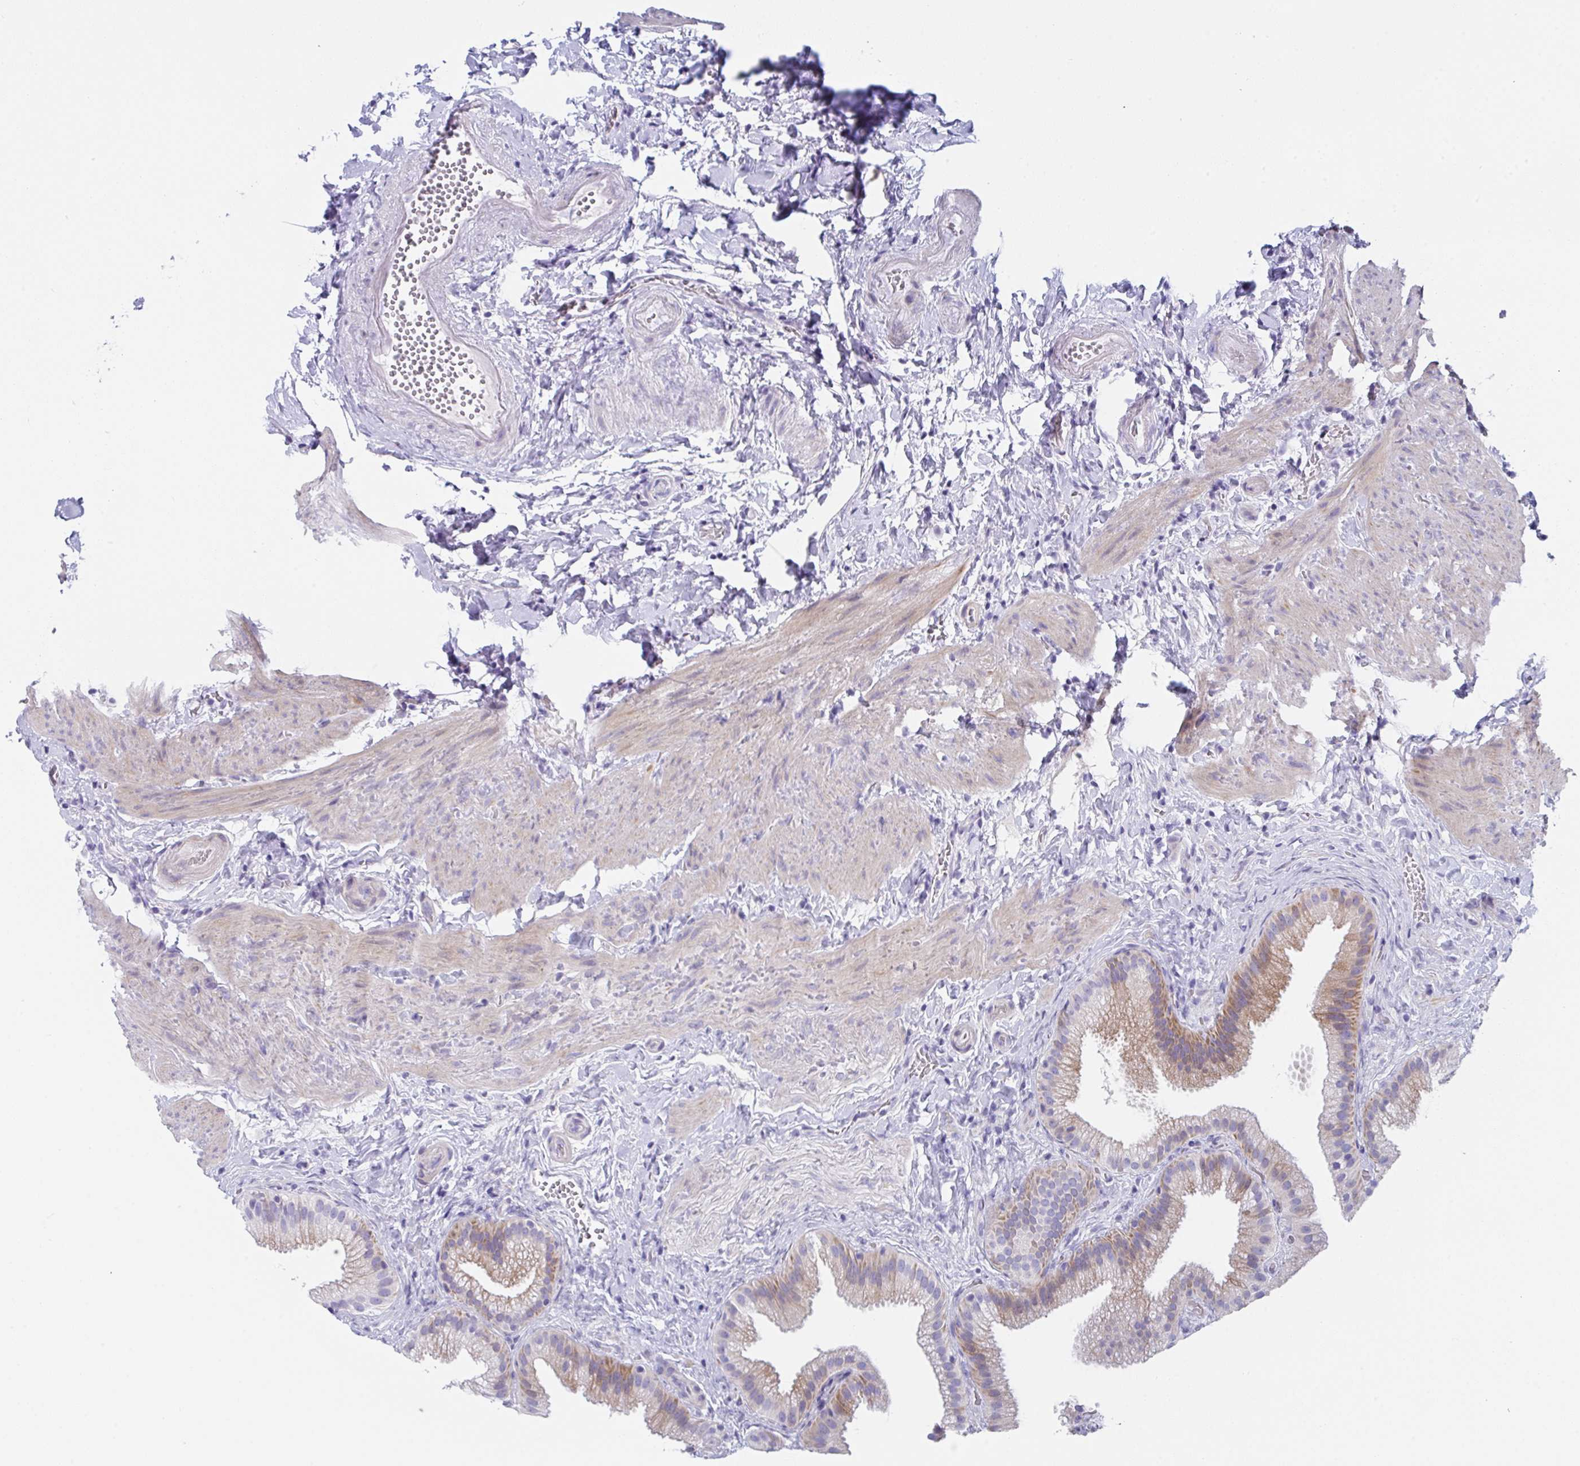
{"staining": {"intensity": "moderate", "quantity": "<25%", "location": "cytoplasmic/membranous"}, "tissue": "gallbladder", "cell_type": "Glandular cells", "image_type": "normal", "snomed": [{"axis": "morphology", "description": "Normal tissue, NOS"}, {"axis": "topography", "description": "Gallbladder"}], "caption": "Brown immunohistochemical staining in normal gallbladder exhibits moderate cytoplasmic/membranous staining in about <25% of glandular cells.", "gene": "FBXO47", "patient": {"sex": "female", "age": 63}}